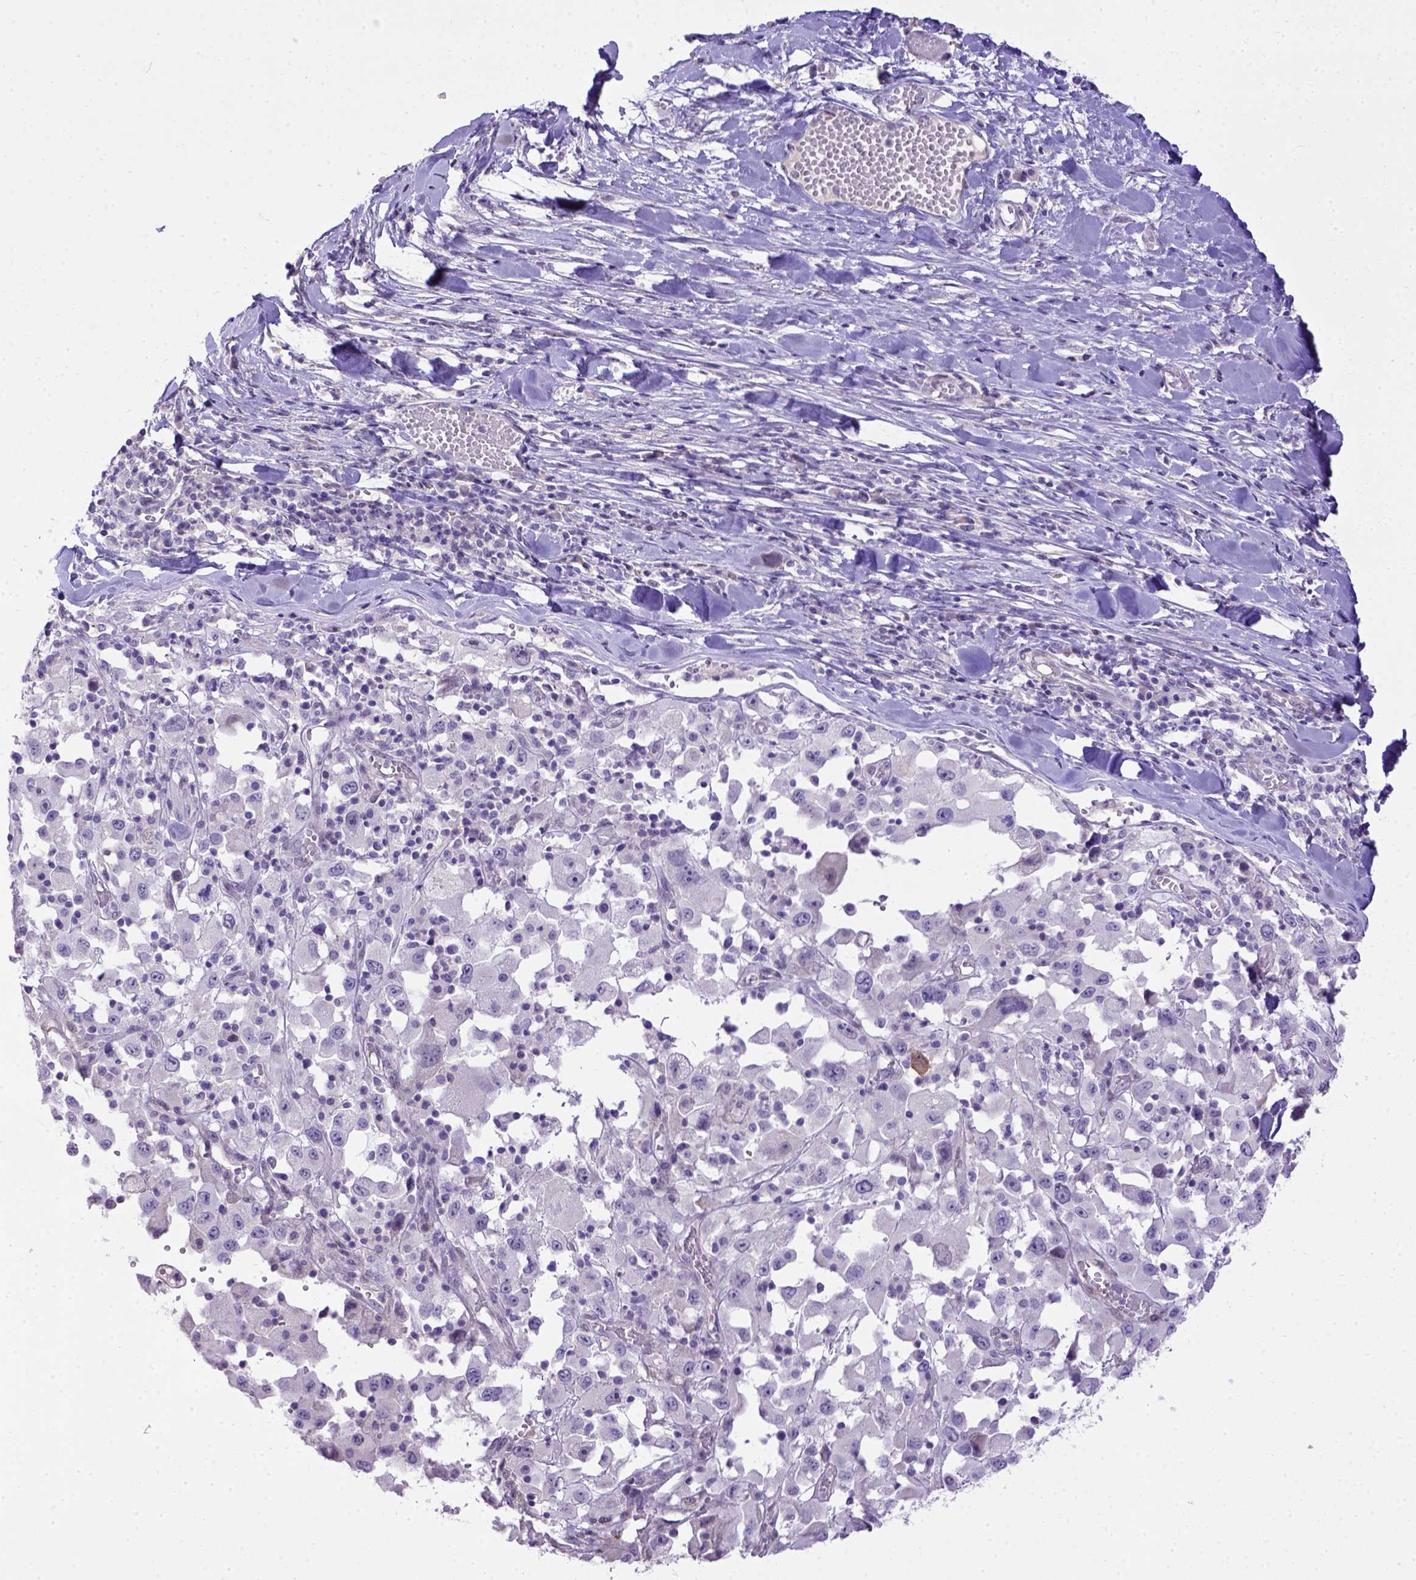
{"staining": {"intensity": "negative", "quantity": "none", "location": "none"}, "tissue": "melanoma", "cell_type": "Tumor cells", "image_type": "cancer", "snomed": [{"axis": "morphology", "description": "Malignant melanoma, Metastatic site"}, {"axis": "topography", "description": "Lymph node"}], "caption": "An image of melanoma stained for a protein reveals no brown staining in tumor cells. (DAB (3,3'-diaminobenzidine) immunohistochemistry, high magnification).", "gene": "BTN1A1", "patient": {"sex": "male", "age": 50}}